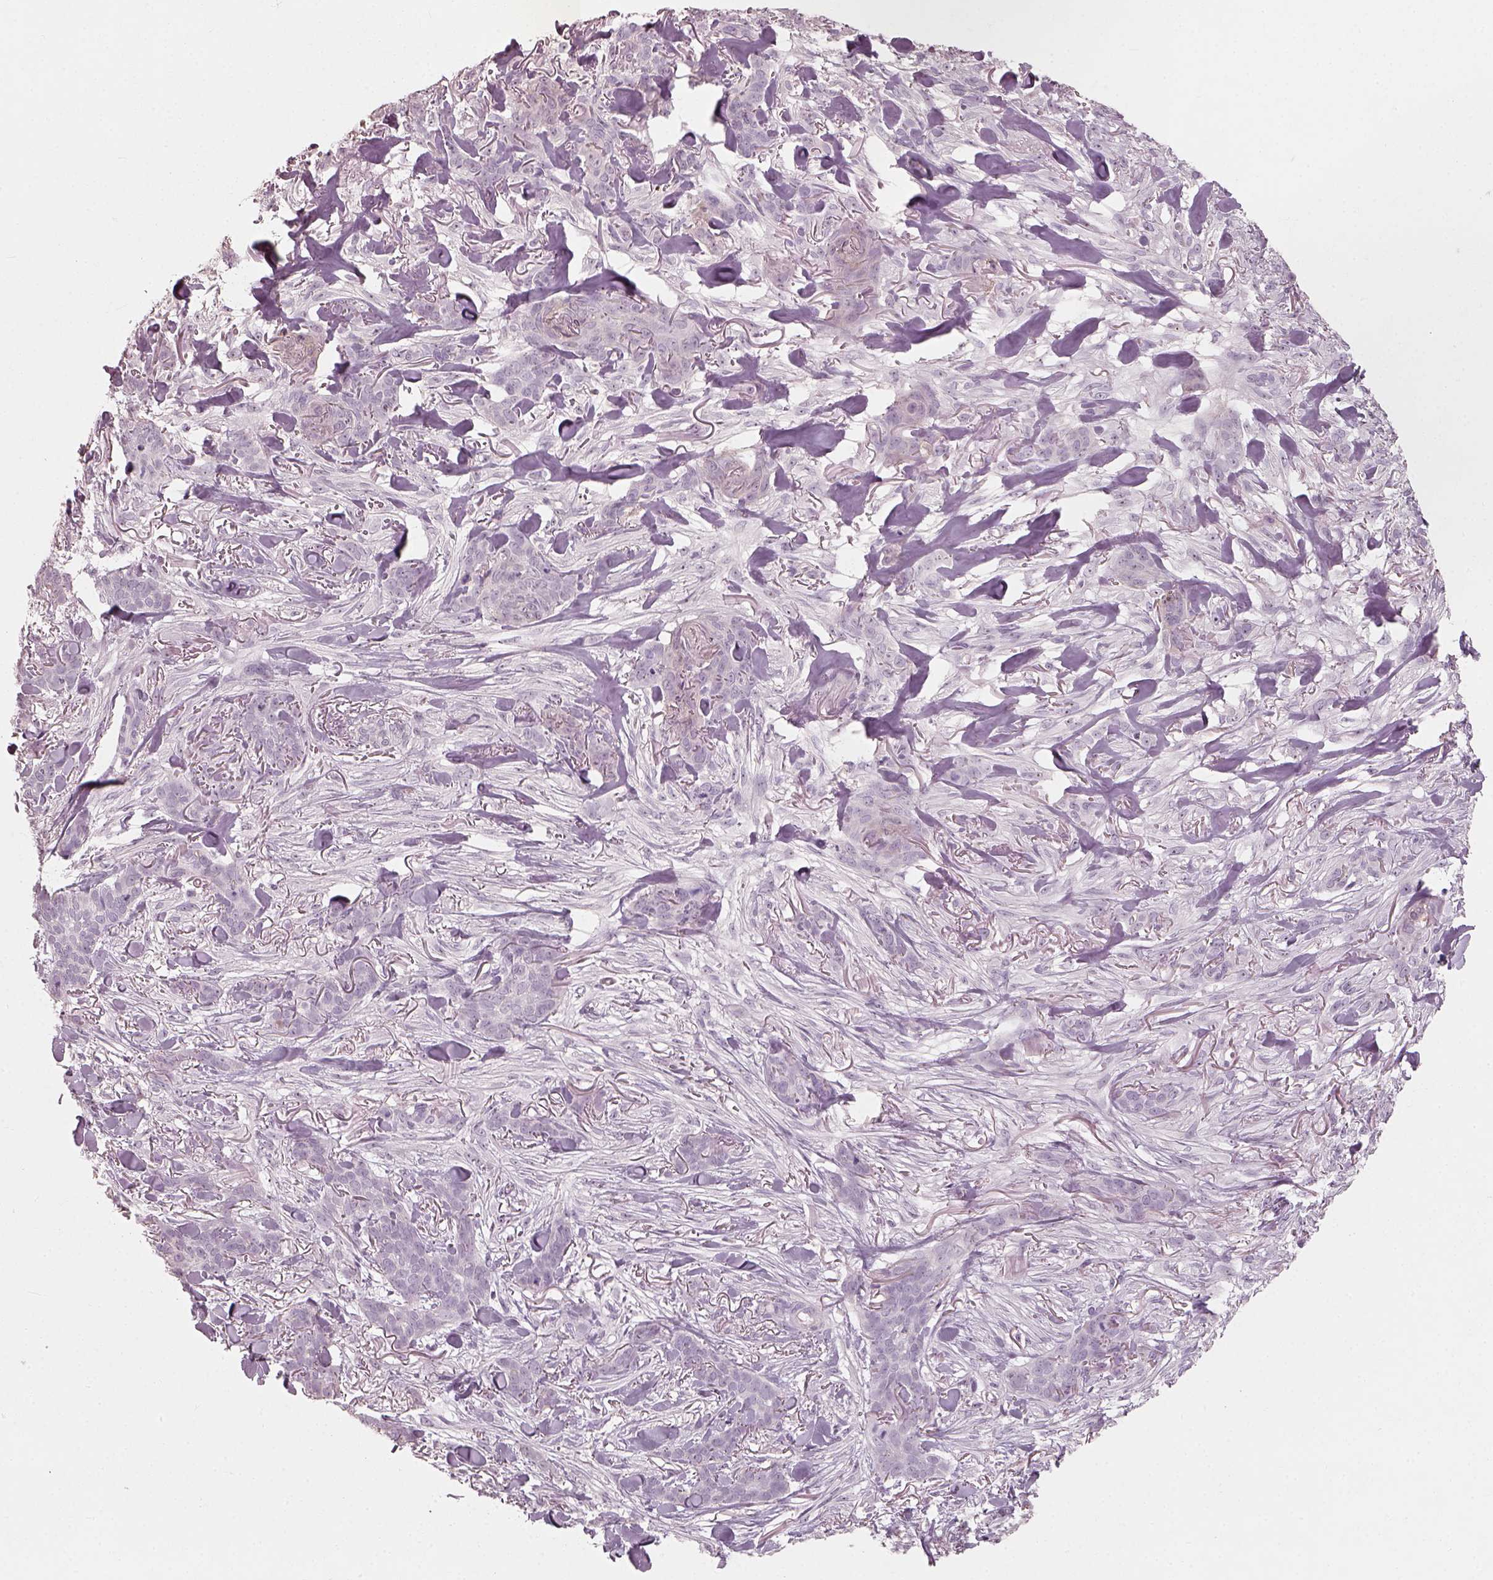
{"staining": {"intensity": "negative", "quantity": "none", "location": "none"}, "tissue": "skin cancer", "cell_type": "Tumor cells", "image_type": "cancer", "snomed": [{"axis": "morphology", "description": "Basal cell carcinoma"}, {"axis": "topography", "description": "Skin"}], "caption": "DAB (3,3'-diaminobenzidine) immunohistochemical staining of human skin cancer (basal cell carcinoma) reveals no significant staining in tumor cells.", "gene": "CDS1", "patient": {"sex": "female", "age": 61}}